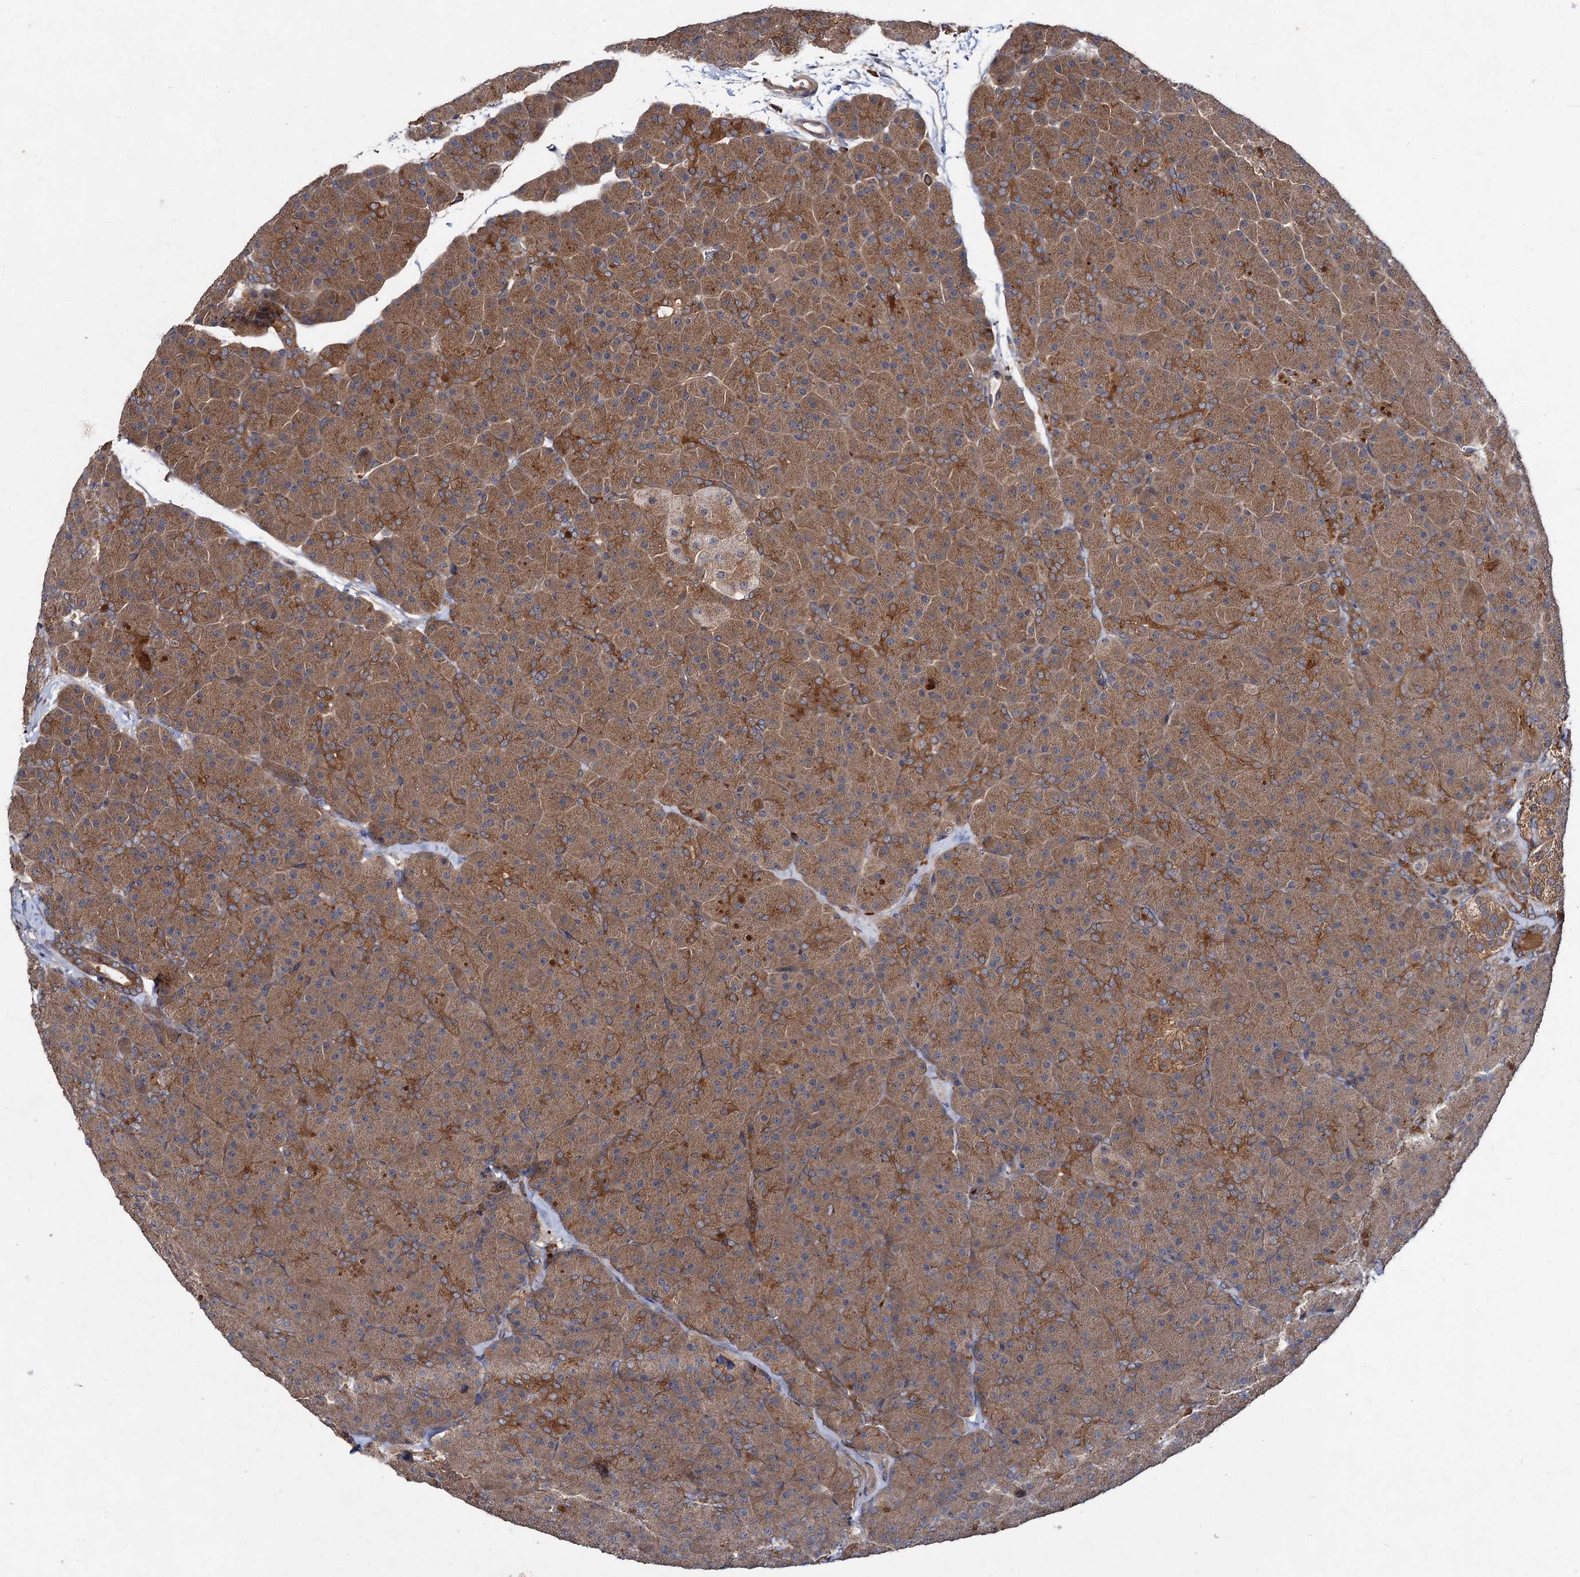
{"staining": {"intensity": "moderate", "quantity": ">75%", "location": "cytoplasmic/membranous"}, "tissue": "pancreas", "cell_type": "Exocrine glandular cells", "image_type": "normal", "snomed": [{"axis": "morphology", "description": "Normal tissue, NOS"}, {"axis": "topography", "description": "Pancreas"}], "caption": "An immunohistochemistry (IHC) image of unremarkable tissue is shown. Protein staining in brown highlights moderate cytoplasmic/membranous positivity in pancreas within exocrine glandular cells.", "gene": "VPS29", "patient": {"sex": "male", "age": 36}}